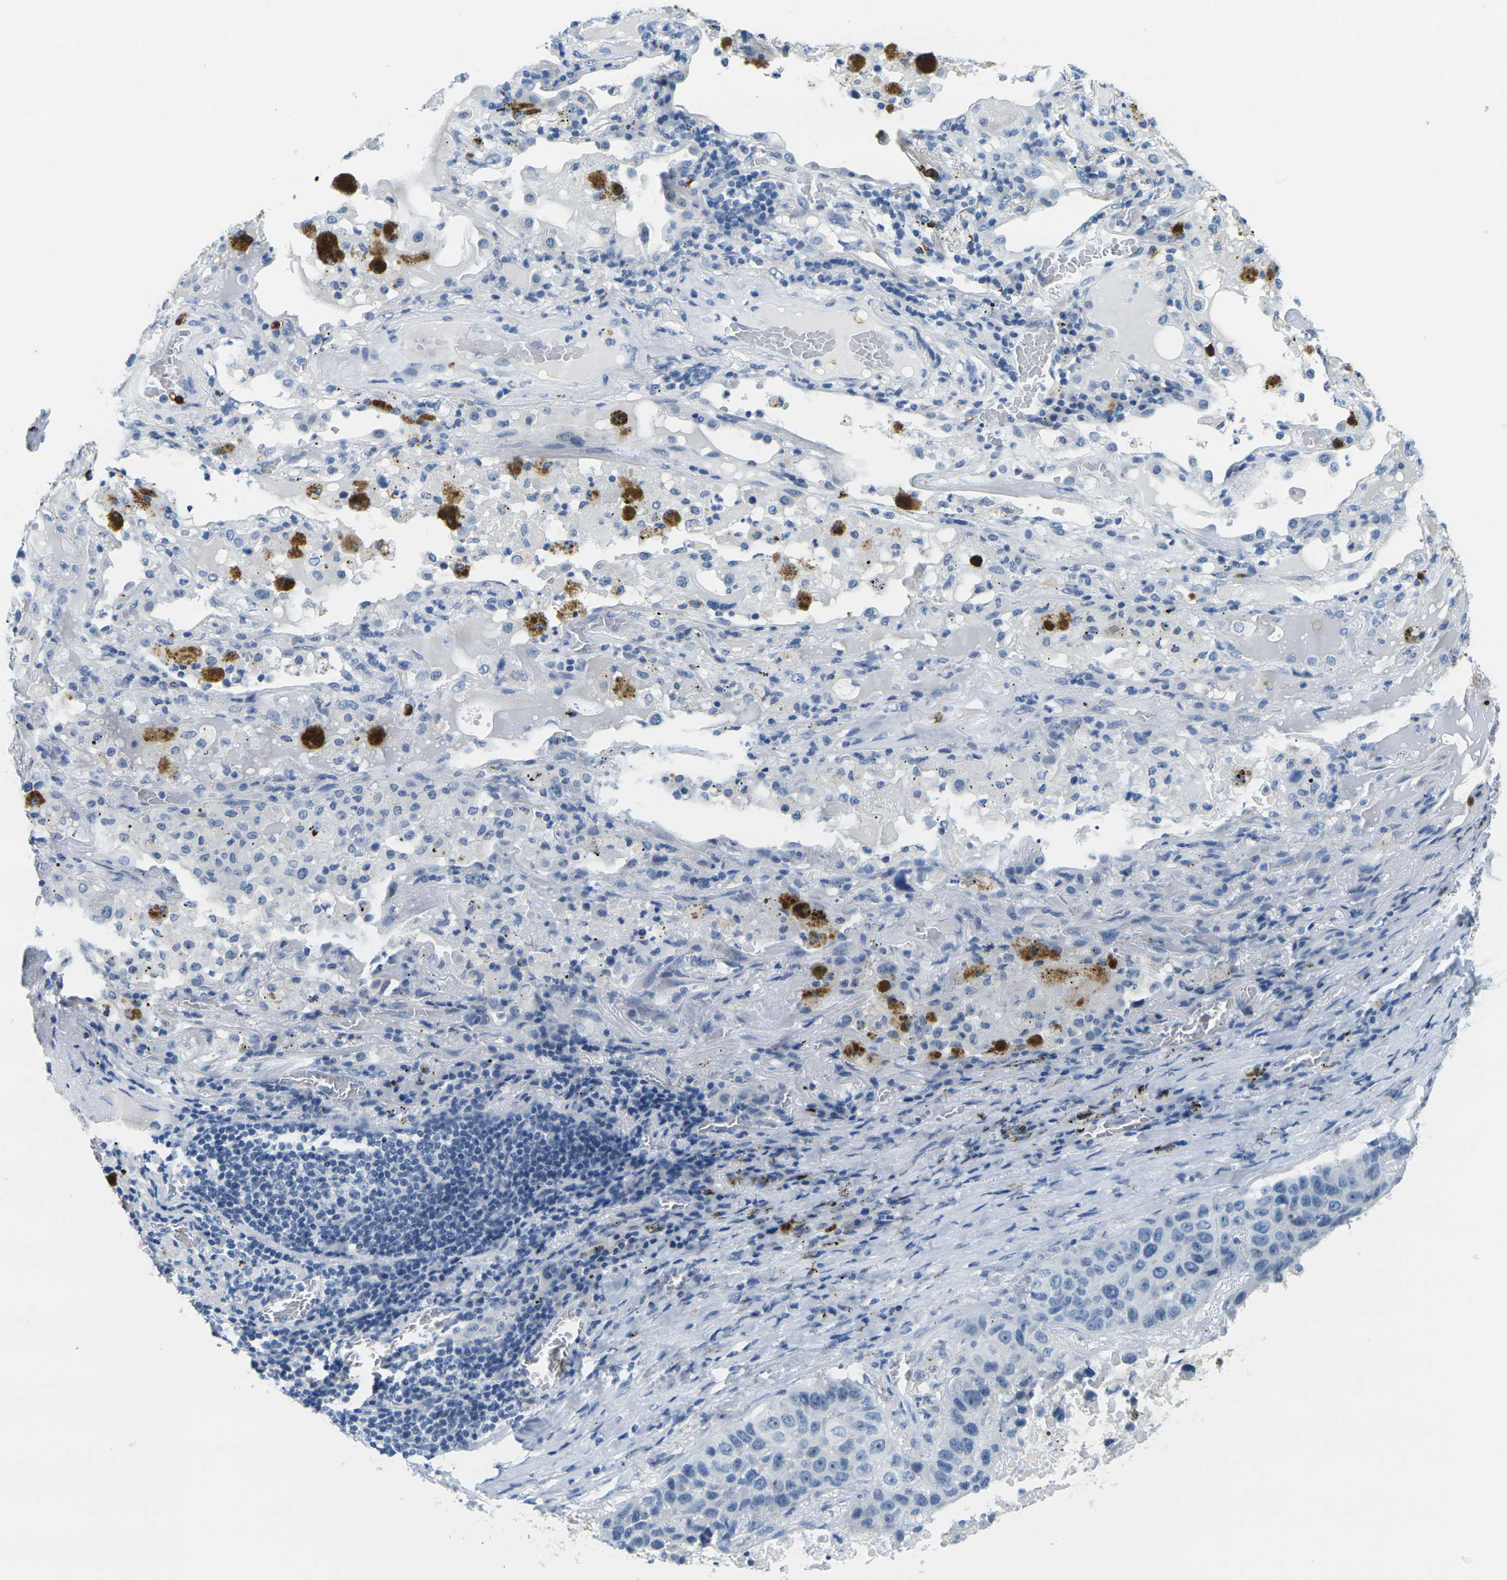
{"staining": {"intensity": "negative", "quantity": "none", "location": "none"}, "tissue": "lung cancer", "cell_type": "Tumor cells", "image_type": "cancer", "snomed": [{"axis": "morphology", "description": "Squamous cell carcinoma, NOS"}, {"axis": "topography", "description": "Lung"}], "caption": "The immunohistochemistry (IHC) micrograph has no significant positivity in tumor cells of lung cancer (squamous cell carcinoma) tissue. The staining was performed using DAB to visualize the protein expression in brown, while the nuclei were stained in blue with hematoxylin (Magnification: 20x).", "gene": "GPR15", "patient": {"sex": "male", "age": 57}}